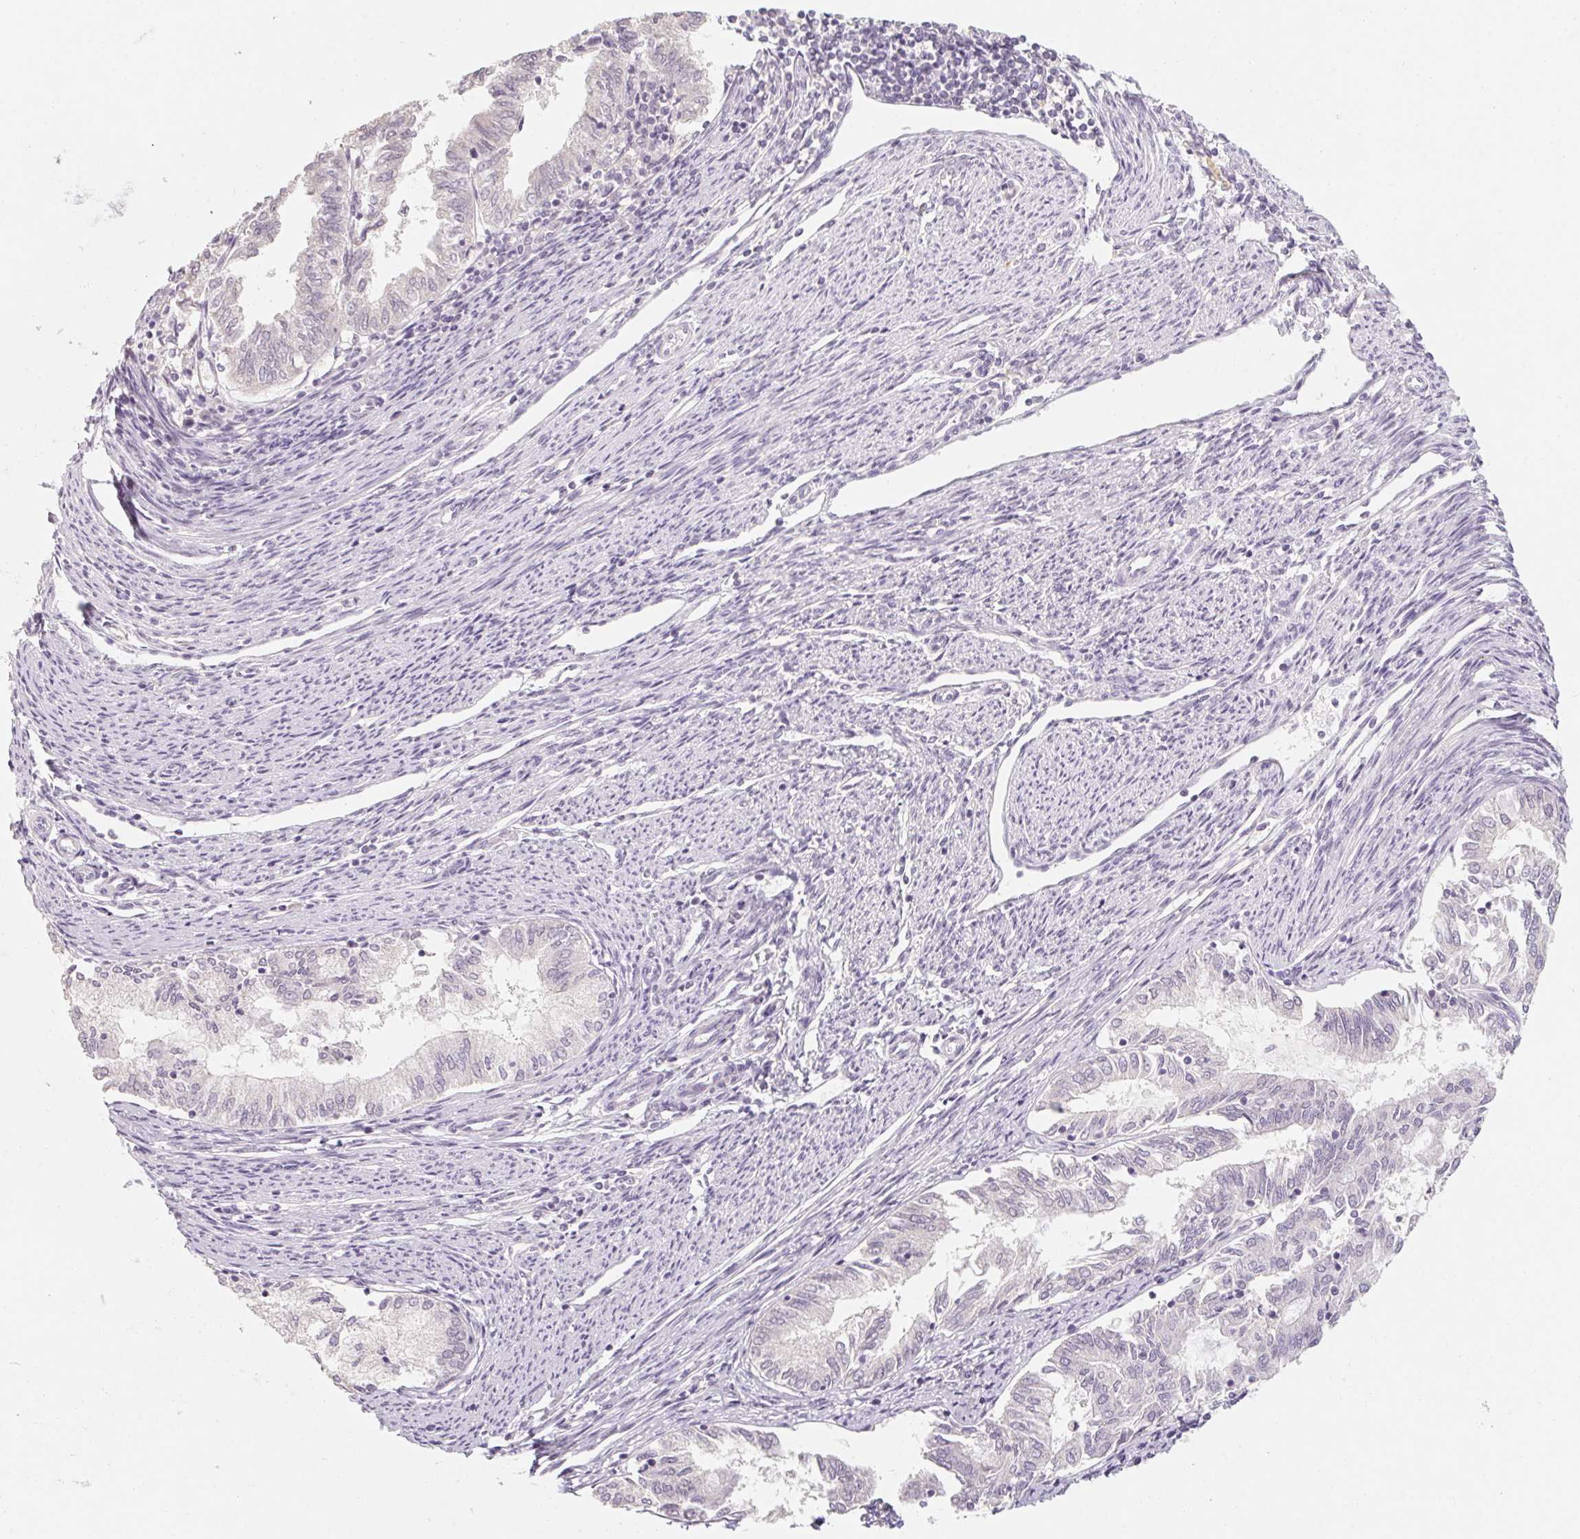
{"staining": {"intensity": "negative", "quantity": "none", "location": "none"}, "tissue": "endometrial cancer", "cell_type": "Tumor cells", "image_type": "cancer", "snomed": [{"axis": "morphology", "description": "Adenocarcinoma, NOS"}, {"axis": "topography", "description": "Endometrium"}], "caption": "There is no significant positivity in tumor cells of endometrial adenocarcinoma.", "gene": "CAPZA3", "patient": {"sex": "female", "age": 79}}